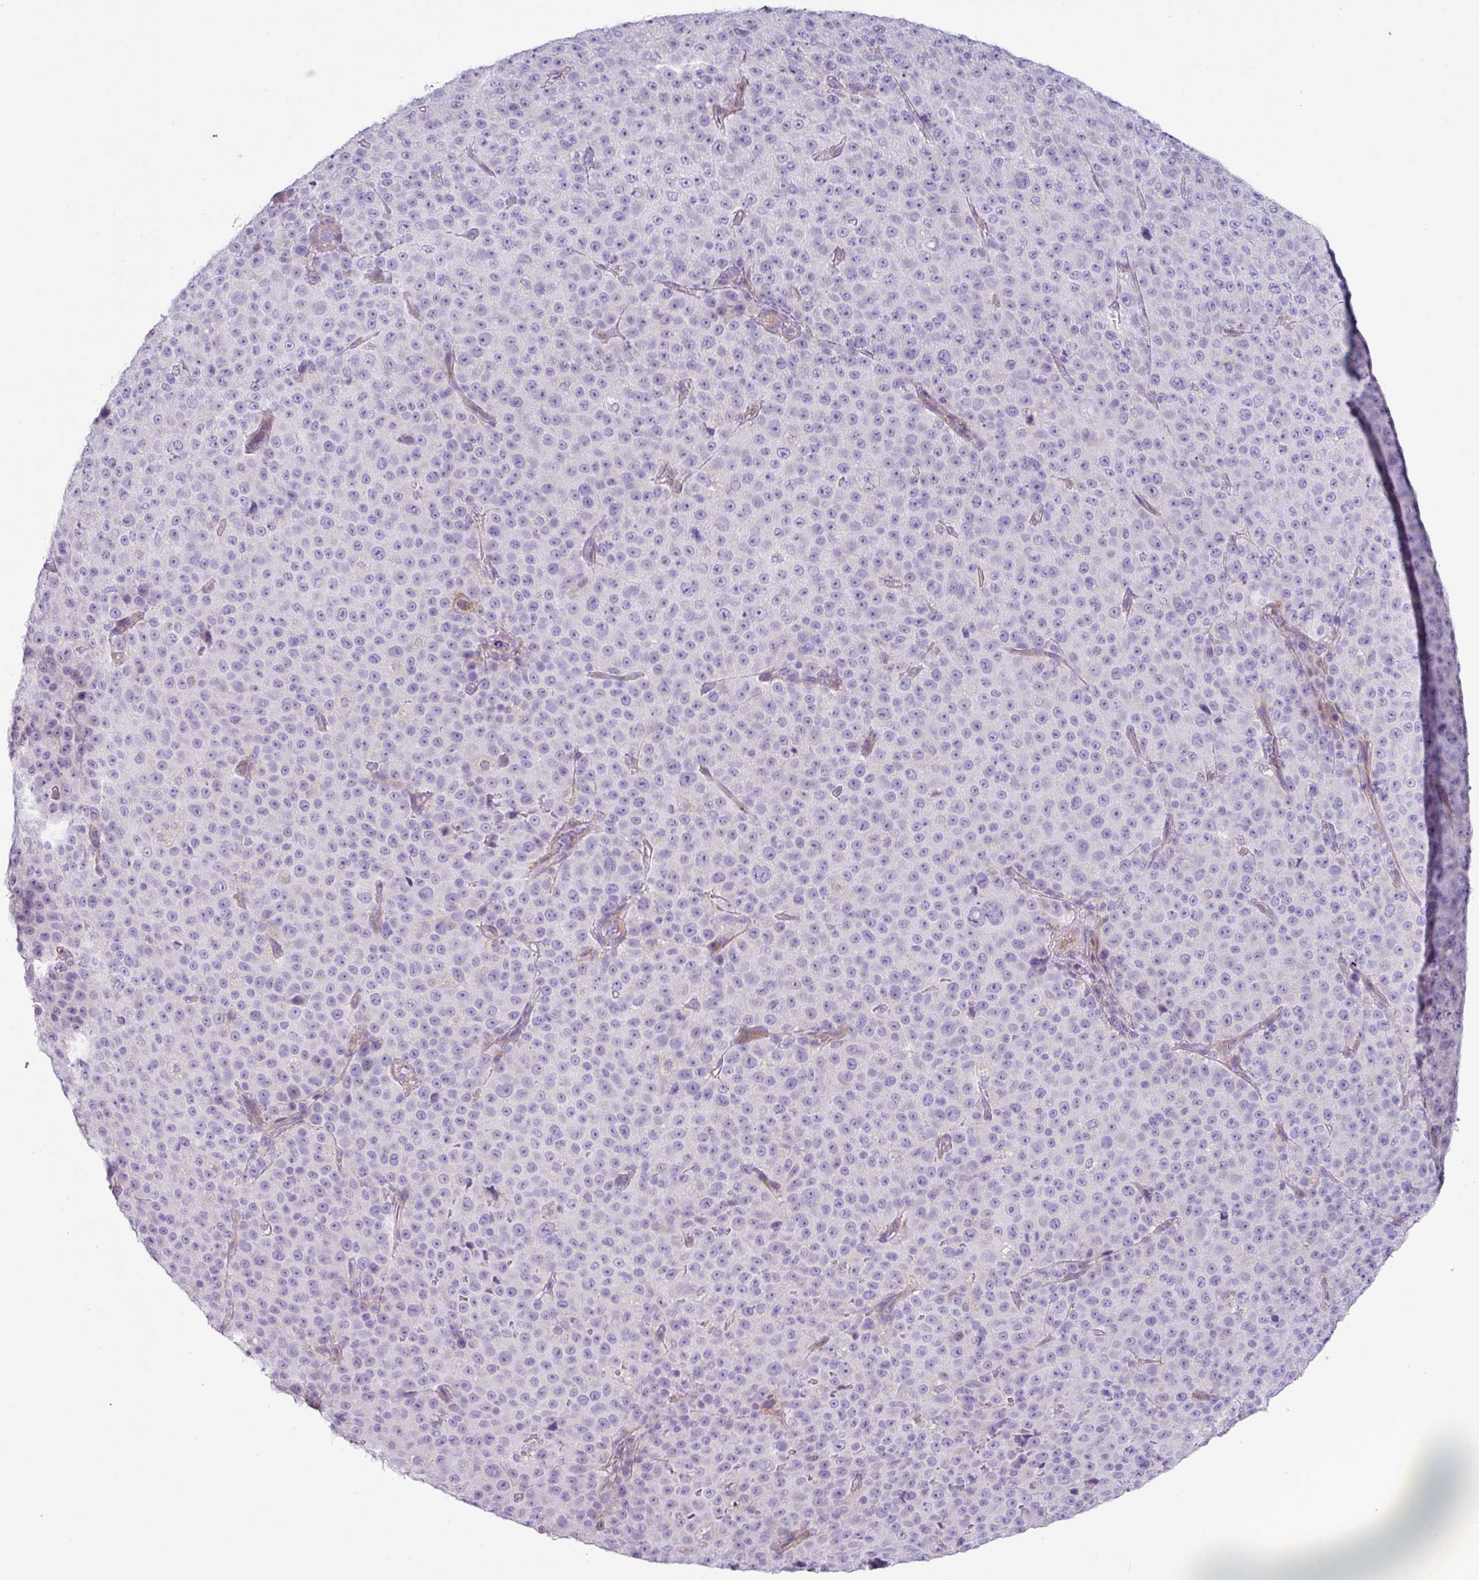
{"staining": {"intensity": "negative", "quantity": "none", "location": "none"}, "tissue": "melanoma", "cell_type": "Tumor cells", "image_type": "cancer", "snomed": [{"axis": "morphology", "description": "Malignant melanoma, Metastatic site"}, {"axis": "topography", "description": "Skin"}, {"axis": "topography", "description": "Lymph node"}], "caption": "Immunohistochemistry (IHC) of human malignant melanoma (metastatic site) reveals no expression in tumor cells.", "gene": "RGS16", "patient": {"sex": "male", "age": 66}}